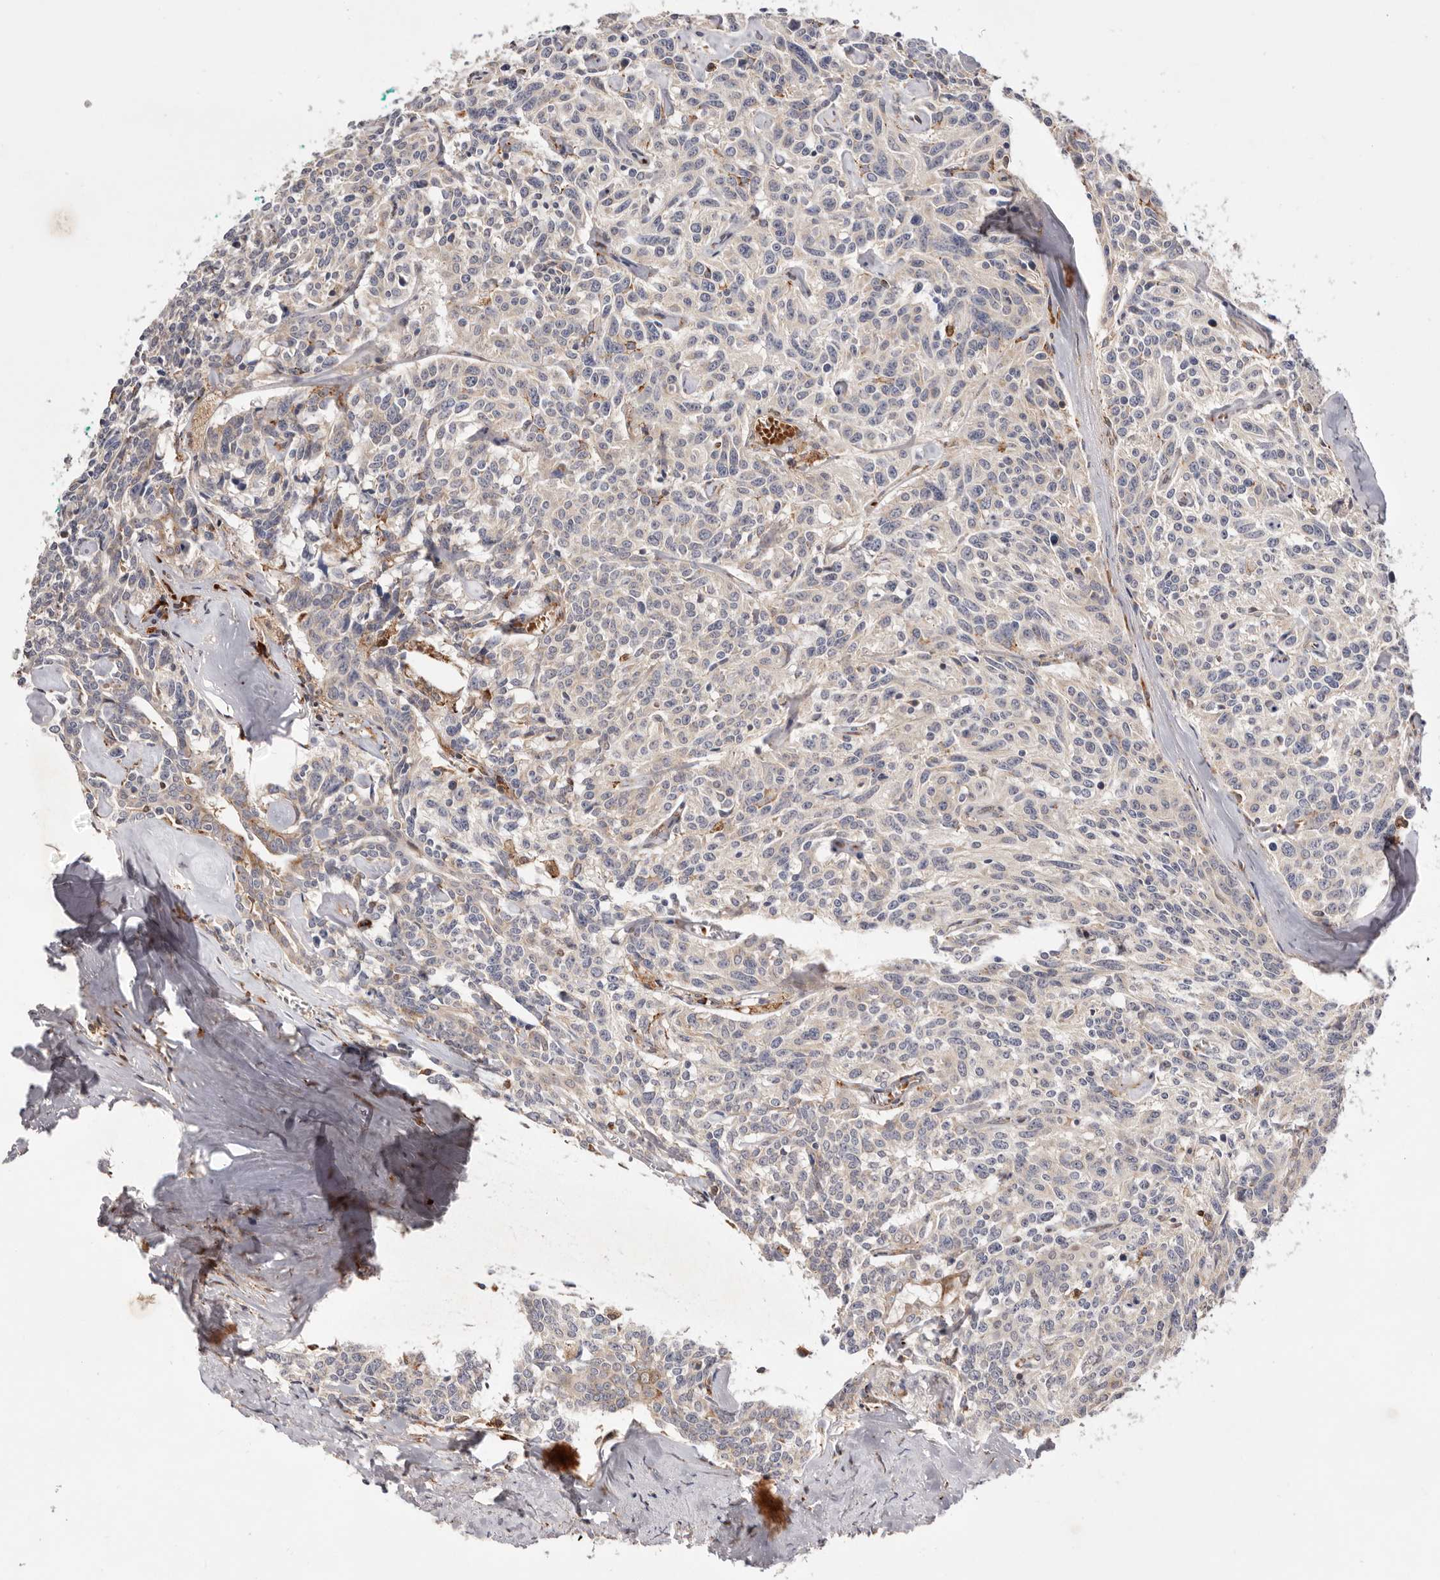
{"staining": {"intensity": "moderate", "quantity": "25%-75%", "location": "cytoplasmic/membranous"}, "tissue": "carcinoid", "cell_type": "Tumor cells", "image_type": "cancer", "snomed": [{"axis": "morphology", "description": "Carcinoid, malignant, NOS"}, {"axis": "topography", "description": "Lung"}], "caption": "A histopathology image of human carcinoid stained for a protein exhibits moderate cytoplasmic/membranous brown staining in tumor cells.", "gene": "RNF213", "patient": {"sex": "female", "age": 46}}